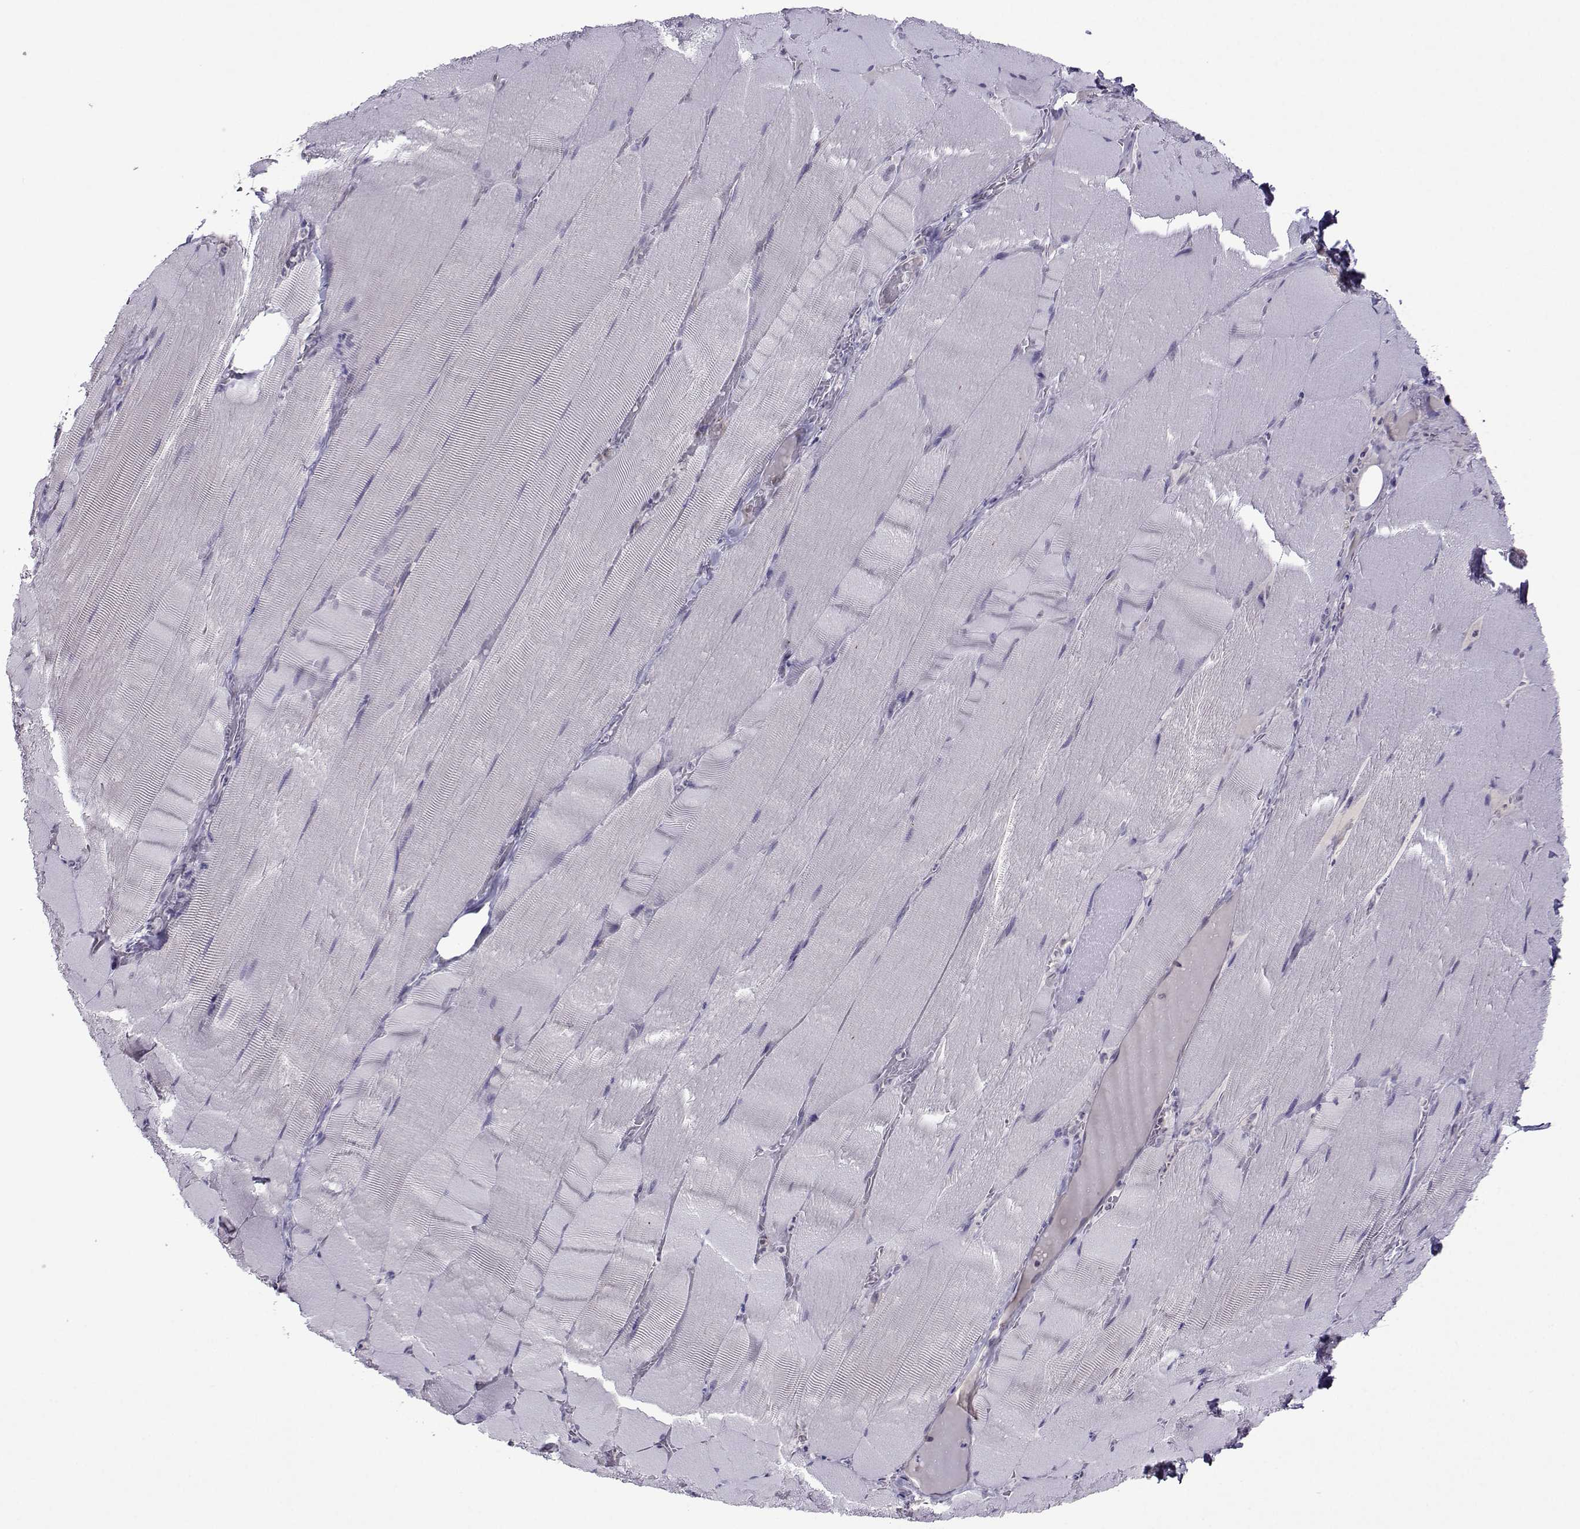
{"staining": {"intensity": "negative", "quantity": "none", "location": "none"}, "tissue": "skeletal muscle", "cell_type": "Myocytes", "image_type": "normal", "snomed": [{"axis": "morphology", "description": "Normal tissue, NOS"}, {"axis": "topography", "description": "Skeletal muscle"}], "caption": "Micrograph shows no protein positivity in myocytes of benign skeletal muscle. (Immunohistochemistry (ihc), brightfield microscopy, high magnification).", "gene": "DDX20", "patient": {"sex": "male", "age": 56}}